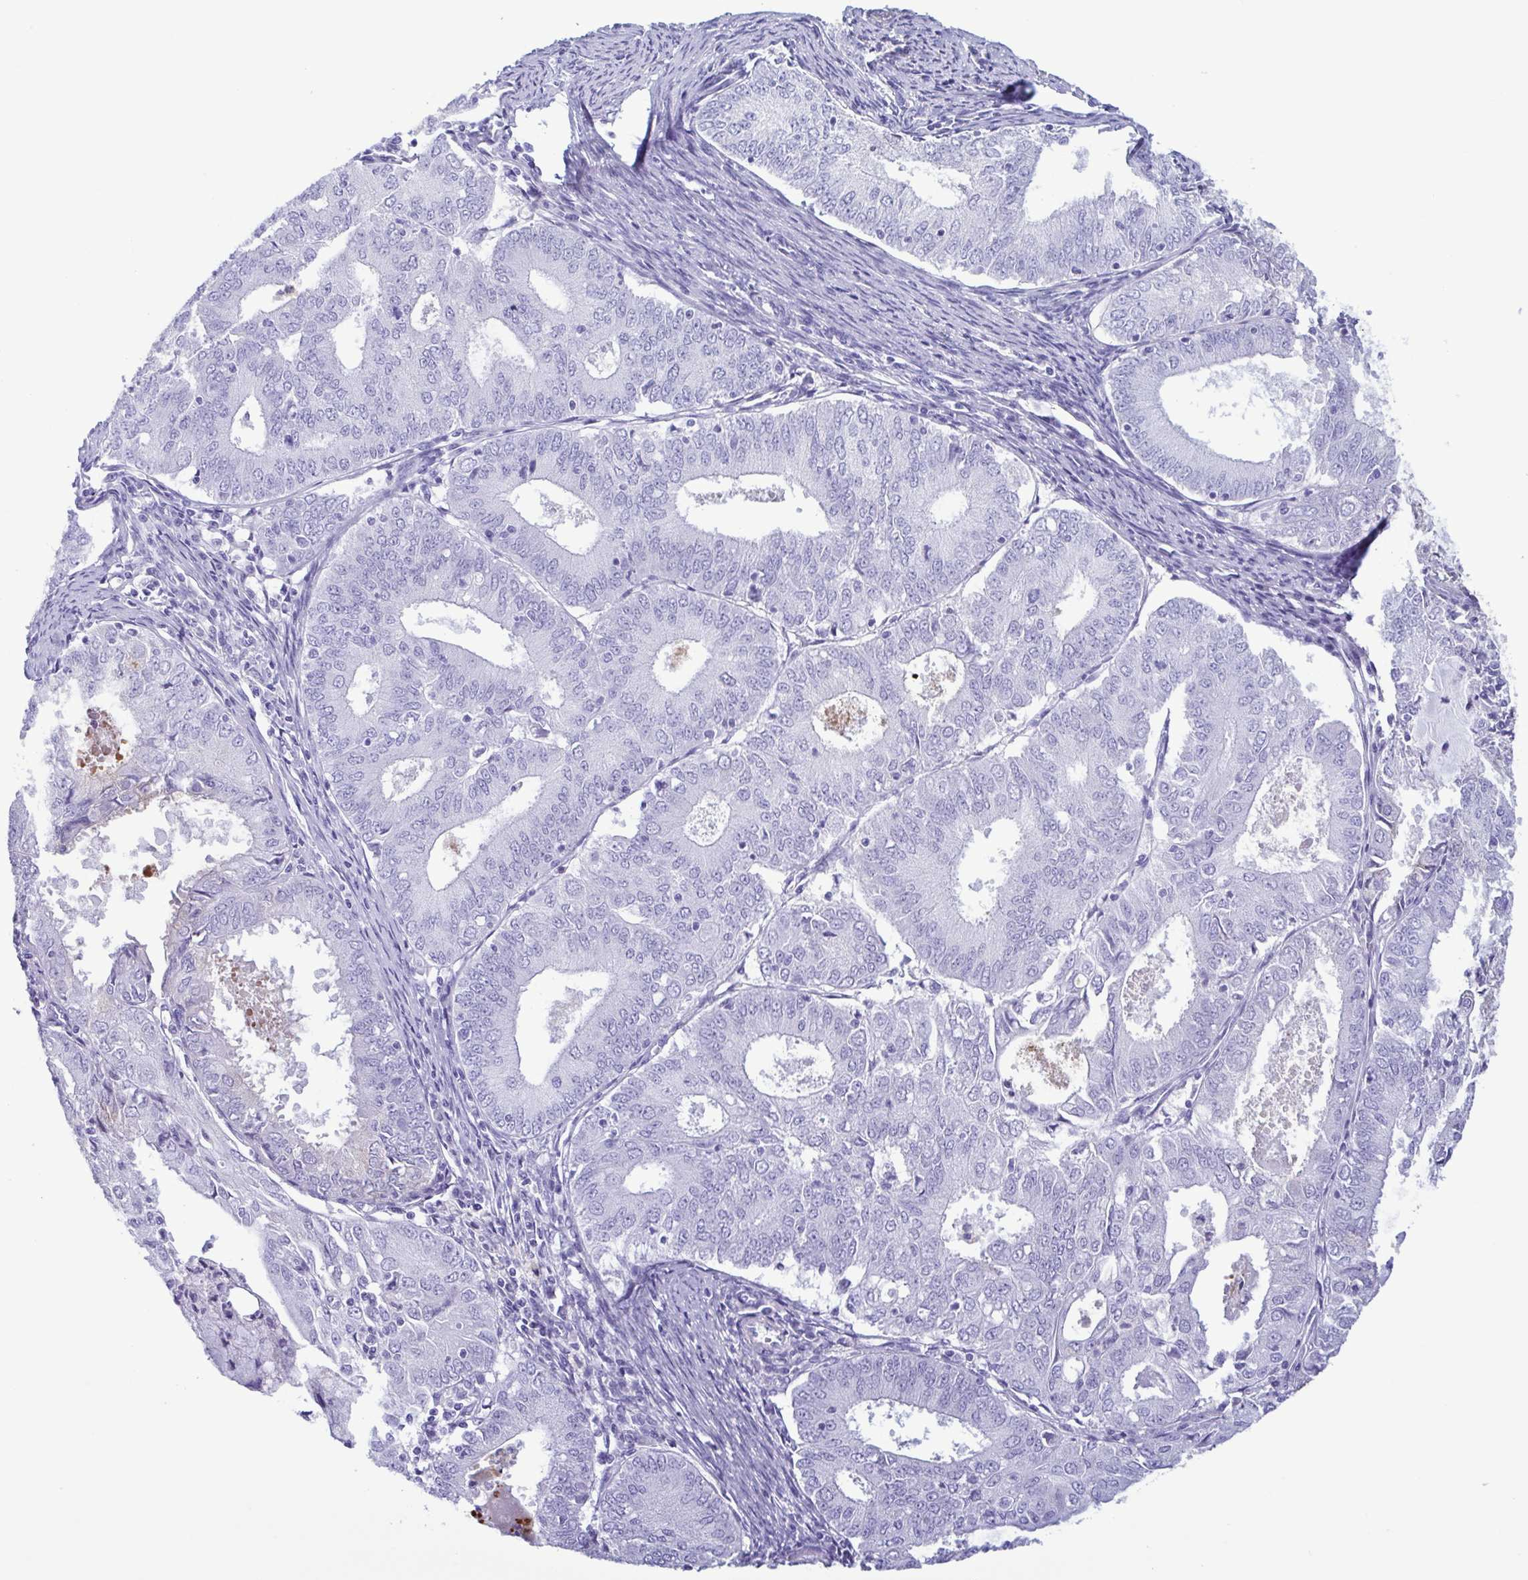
{"staining": {"intensity": "negative", "quantity": "none", "location": "none"}, "tissue": "endometrial cancer", "cell_type": "Tumor cells", "image_type": "cancer", "snomed": [{"axis": "morphology", "description": "Adenocarcinoma, NOS"}, {"axis": "topography", "description": "Endometrium"}], "caption": "A histopathology image of human adenocarcinoma (endometrial) is negative for staining in tumor cells. Nuclei are stained in blue.", "gene": "LTF", "patient": {"sex": "female", "age": 57}}